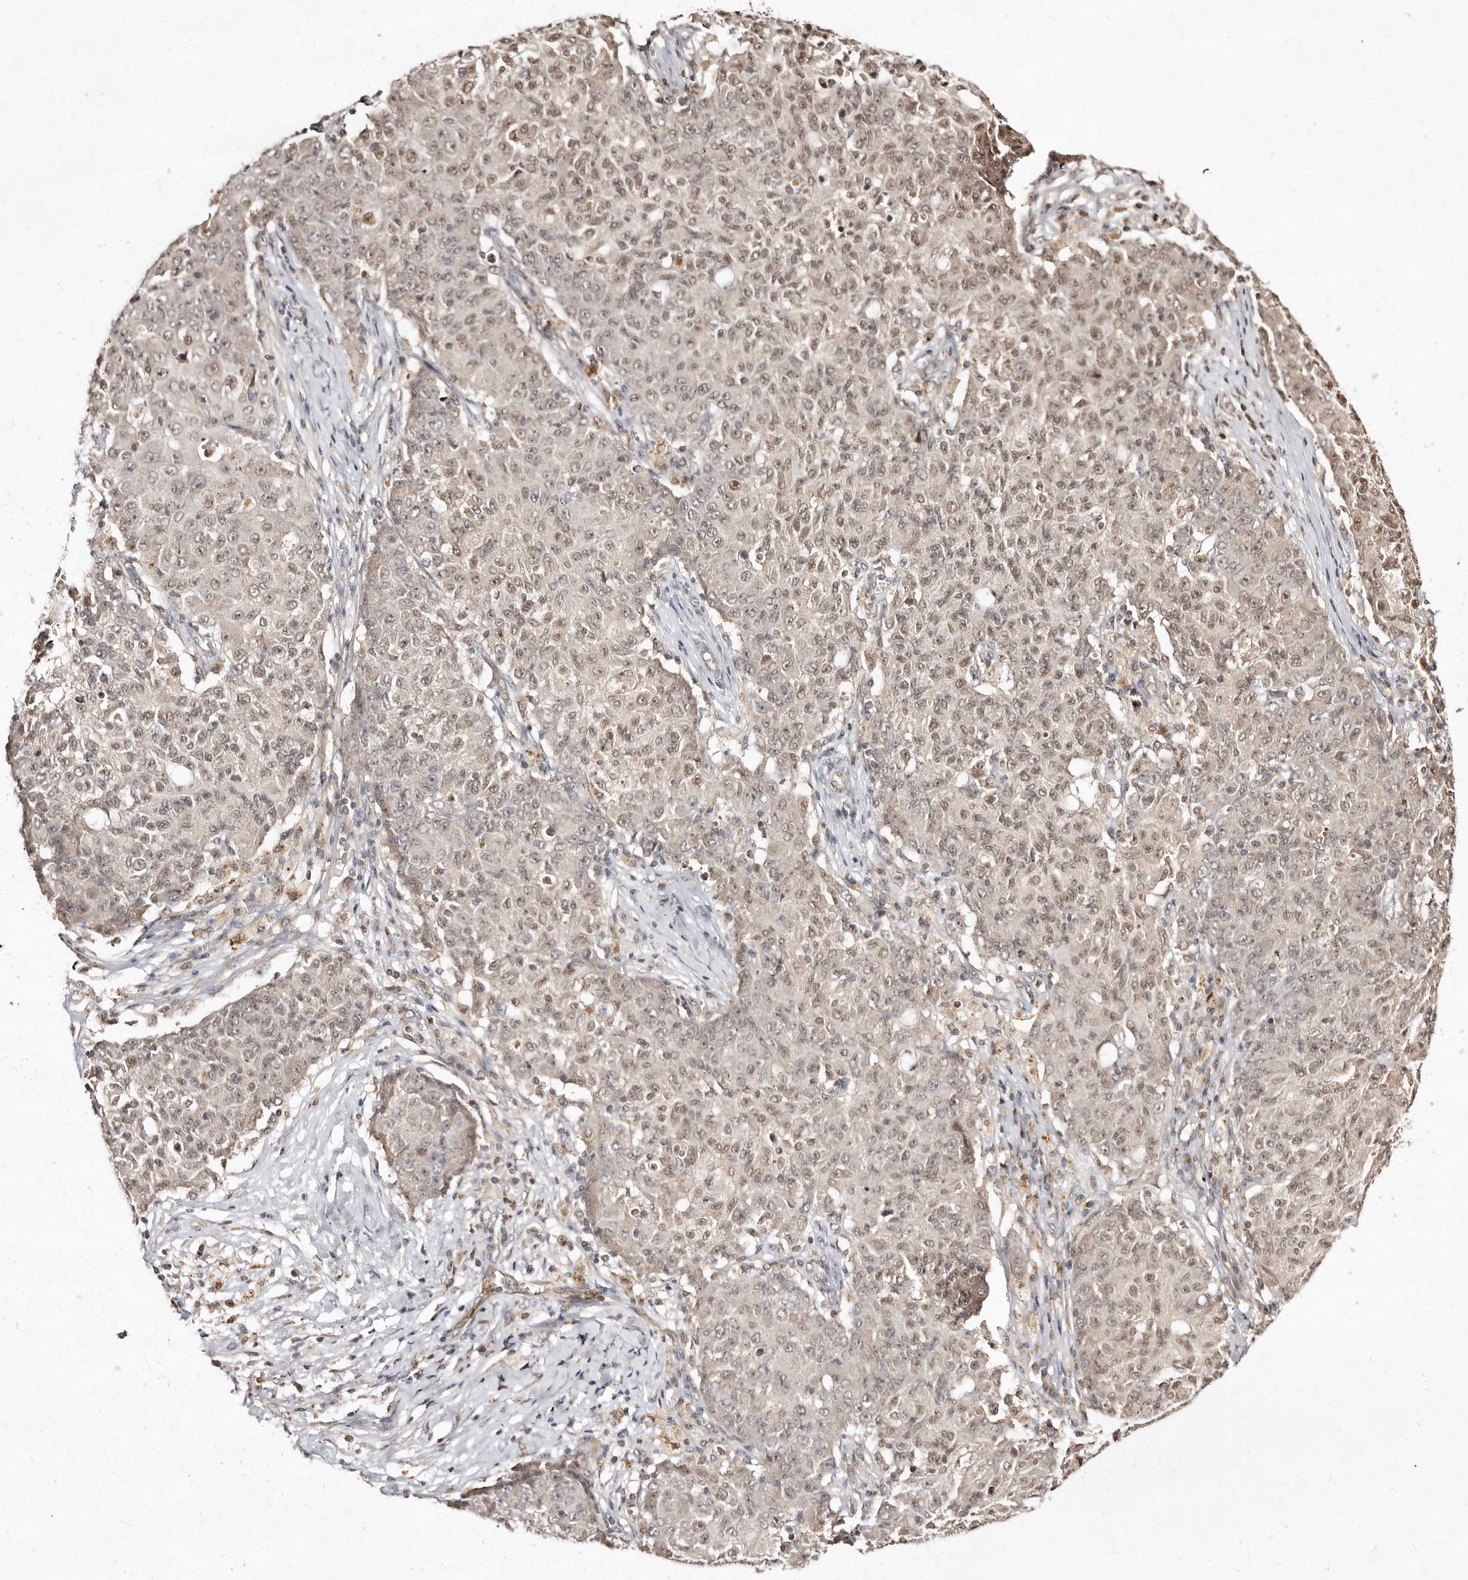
{"staining": {"intensity": "weak", "quantity": "25%-75%", "location": "nuclear"}, "tissue": "ovarian cancer", "cell_type": "Tumor cells", "image_type": "cancer", "snomed": [{"axis": "morphology", "description": "Carcinoma, endometroid"}, {"axis": "topography", "description": "Ovary"}], "caption": "An image of endometroid carcinoma (ovarian) stained for a protein shows weak nuclear brown staining in tumor cells.", "gene": "LCORL", "patient": {"sex": "female", "age": 42}}